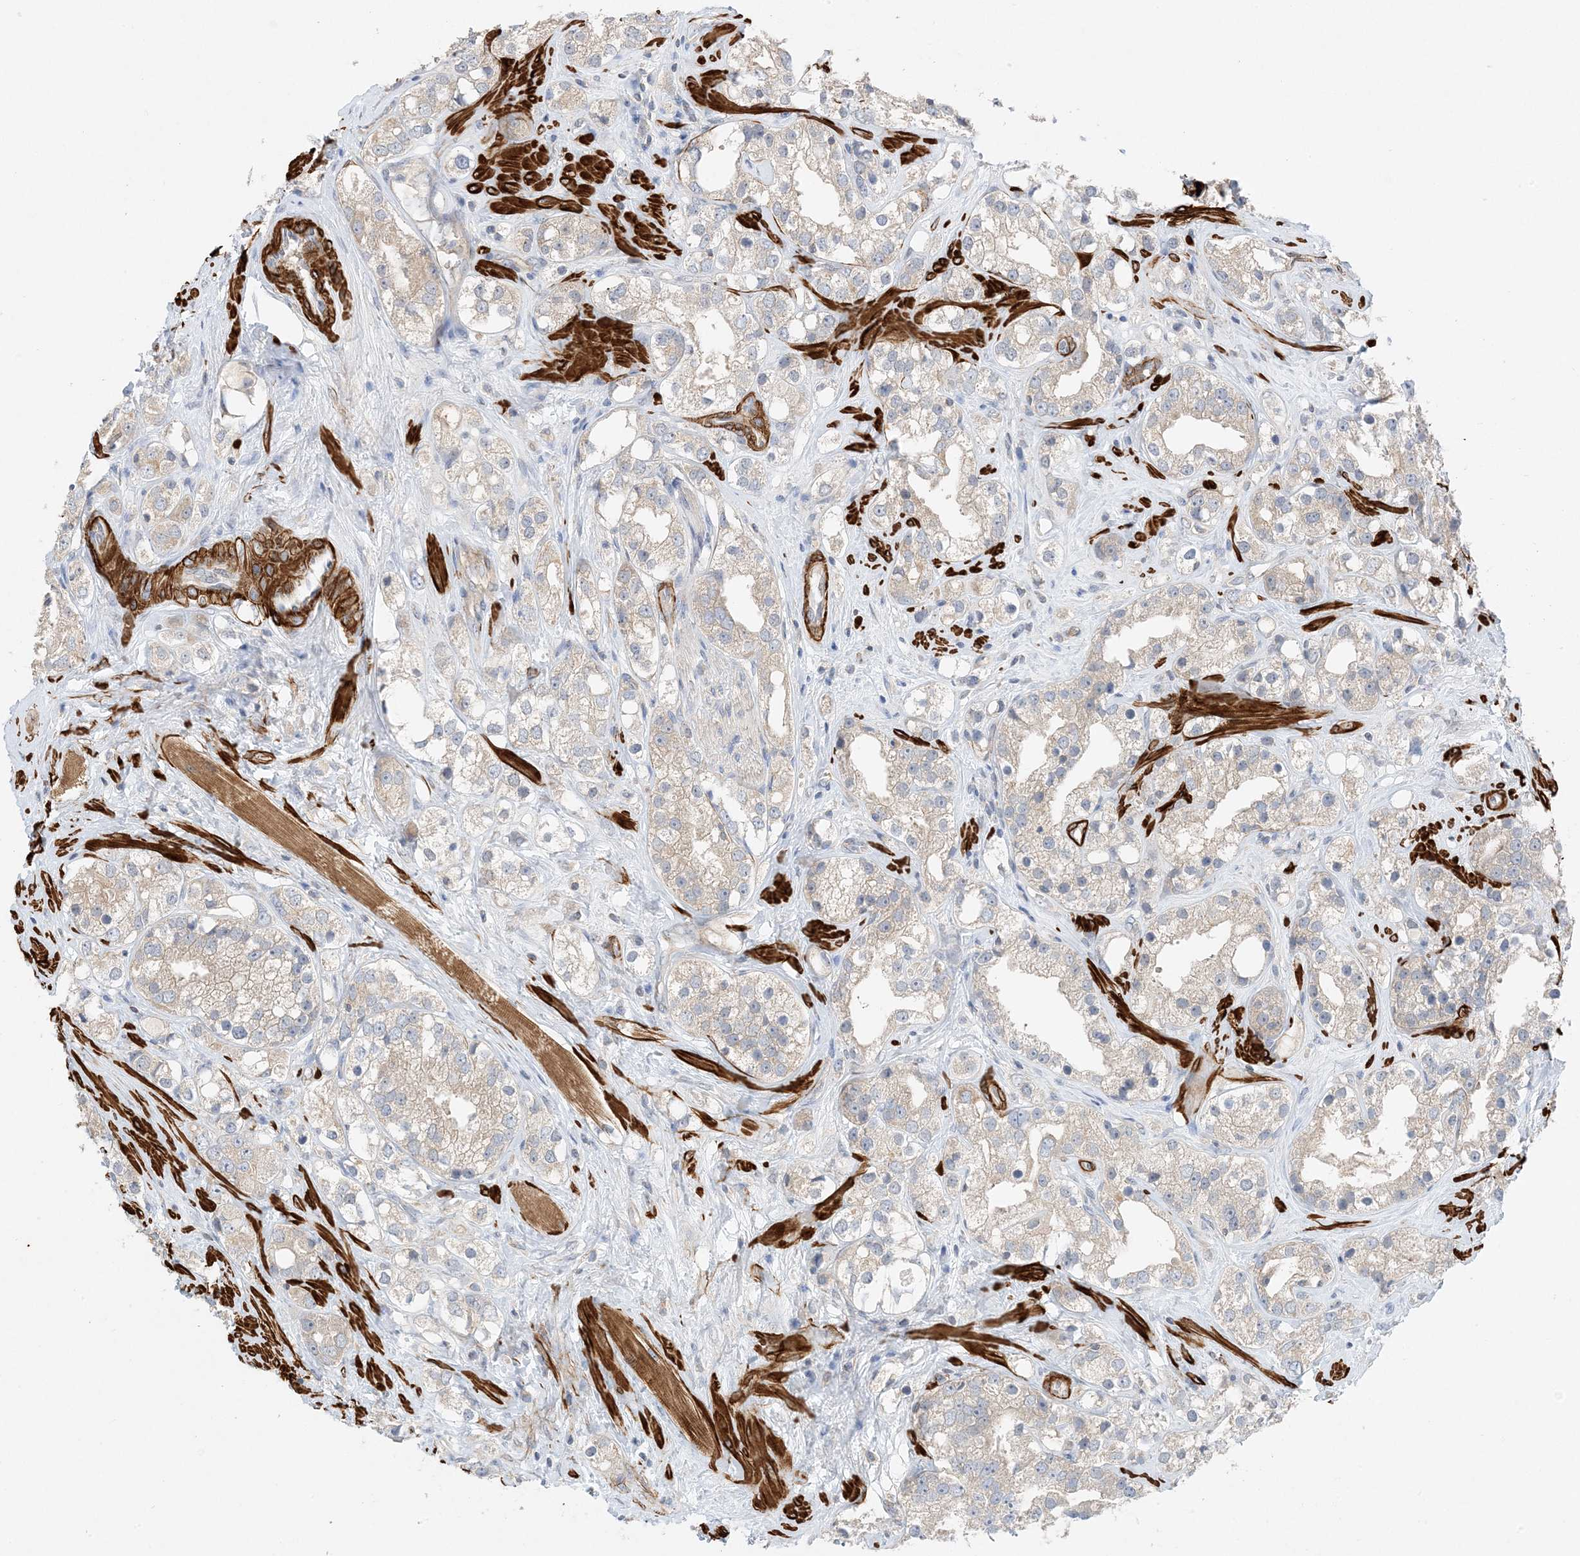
{"staining": {"intensity": "weak", "quantity": "<25%", "location": "cytoplasmic/membranous"}, "tissue": "prostate cancer", "cell_type": "Tumor cells", "image_type": "cancer", "snomed": [{"axis": "morphology", "description": "Adenocarcinoma, NOS"}, {"axis": "topography", "description": "Prostate"}], "caption": "The micrograph shows no significant staining in tumor cells of prostate adenocarcinoma.", "gene": "KIFBP", "patient": {"sex": "male", "age": 79}}